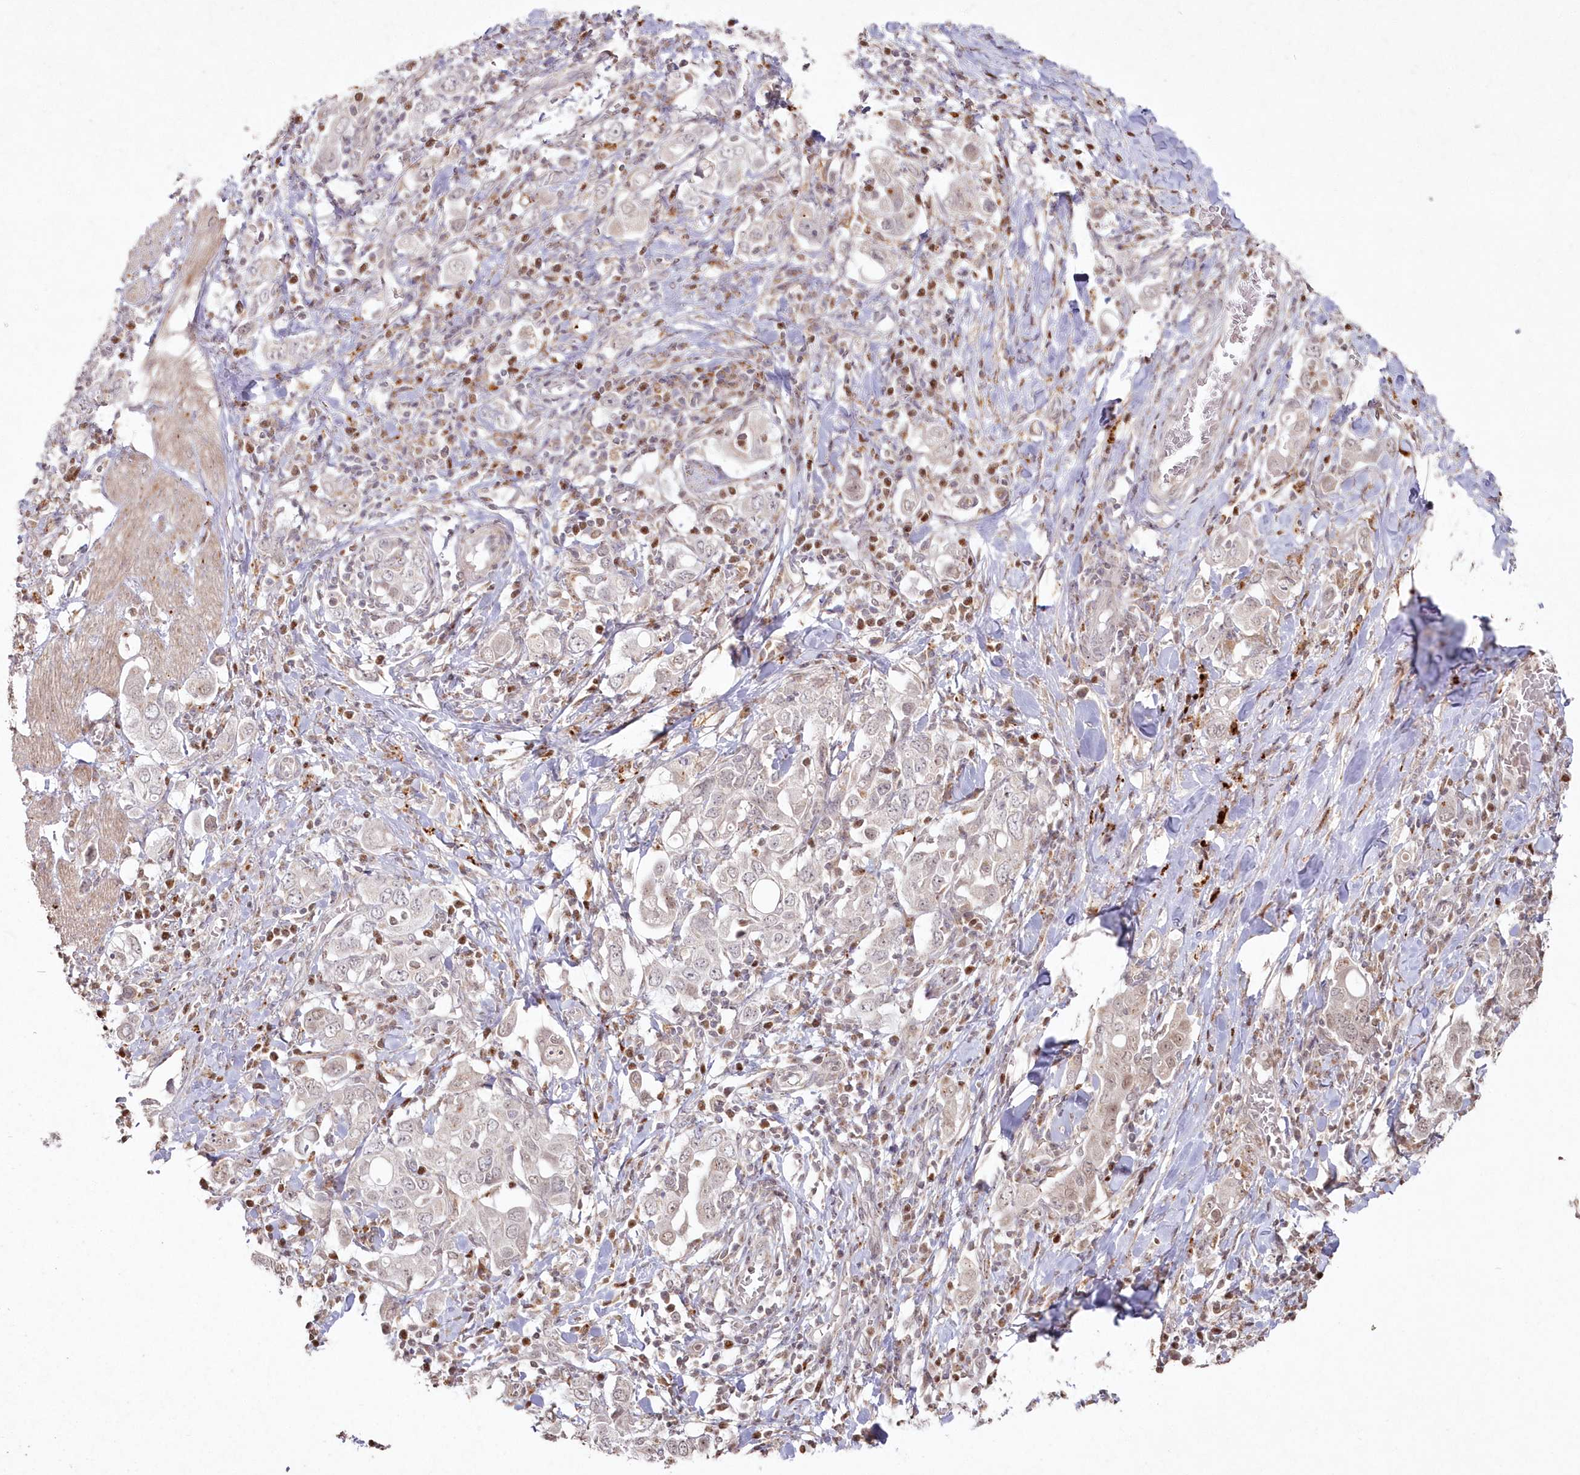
{"staining": {"intensity": "weak", "quantity": "<25%", "location": "cytoplasmic/membranous"}, "tissue": "stomach cancer", "cell_type": "Tumor cells", "image_type": "cancer", "snomed": [{"axis": "morphology", "description": "Adenocarcinoma, NOS"}, {"axis": "topography", "description": "Stomach, upper"}], "caption": "Immunohistochemistry (IHC) micrograph of stomach cancer stained for a protein (brown), which displays no expression in tumor cells. (Stains: DAB (3,3'-diaminobenzidine) immunohistochemistry (IHC) with hematoxylin counter stain, Microscopy: brightfield microscopy at high magnification).", "gene": "ARSB", "patient": {"sex": "male", "age": 62}}